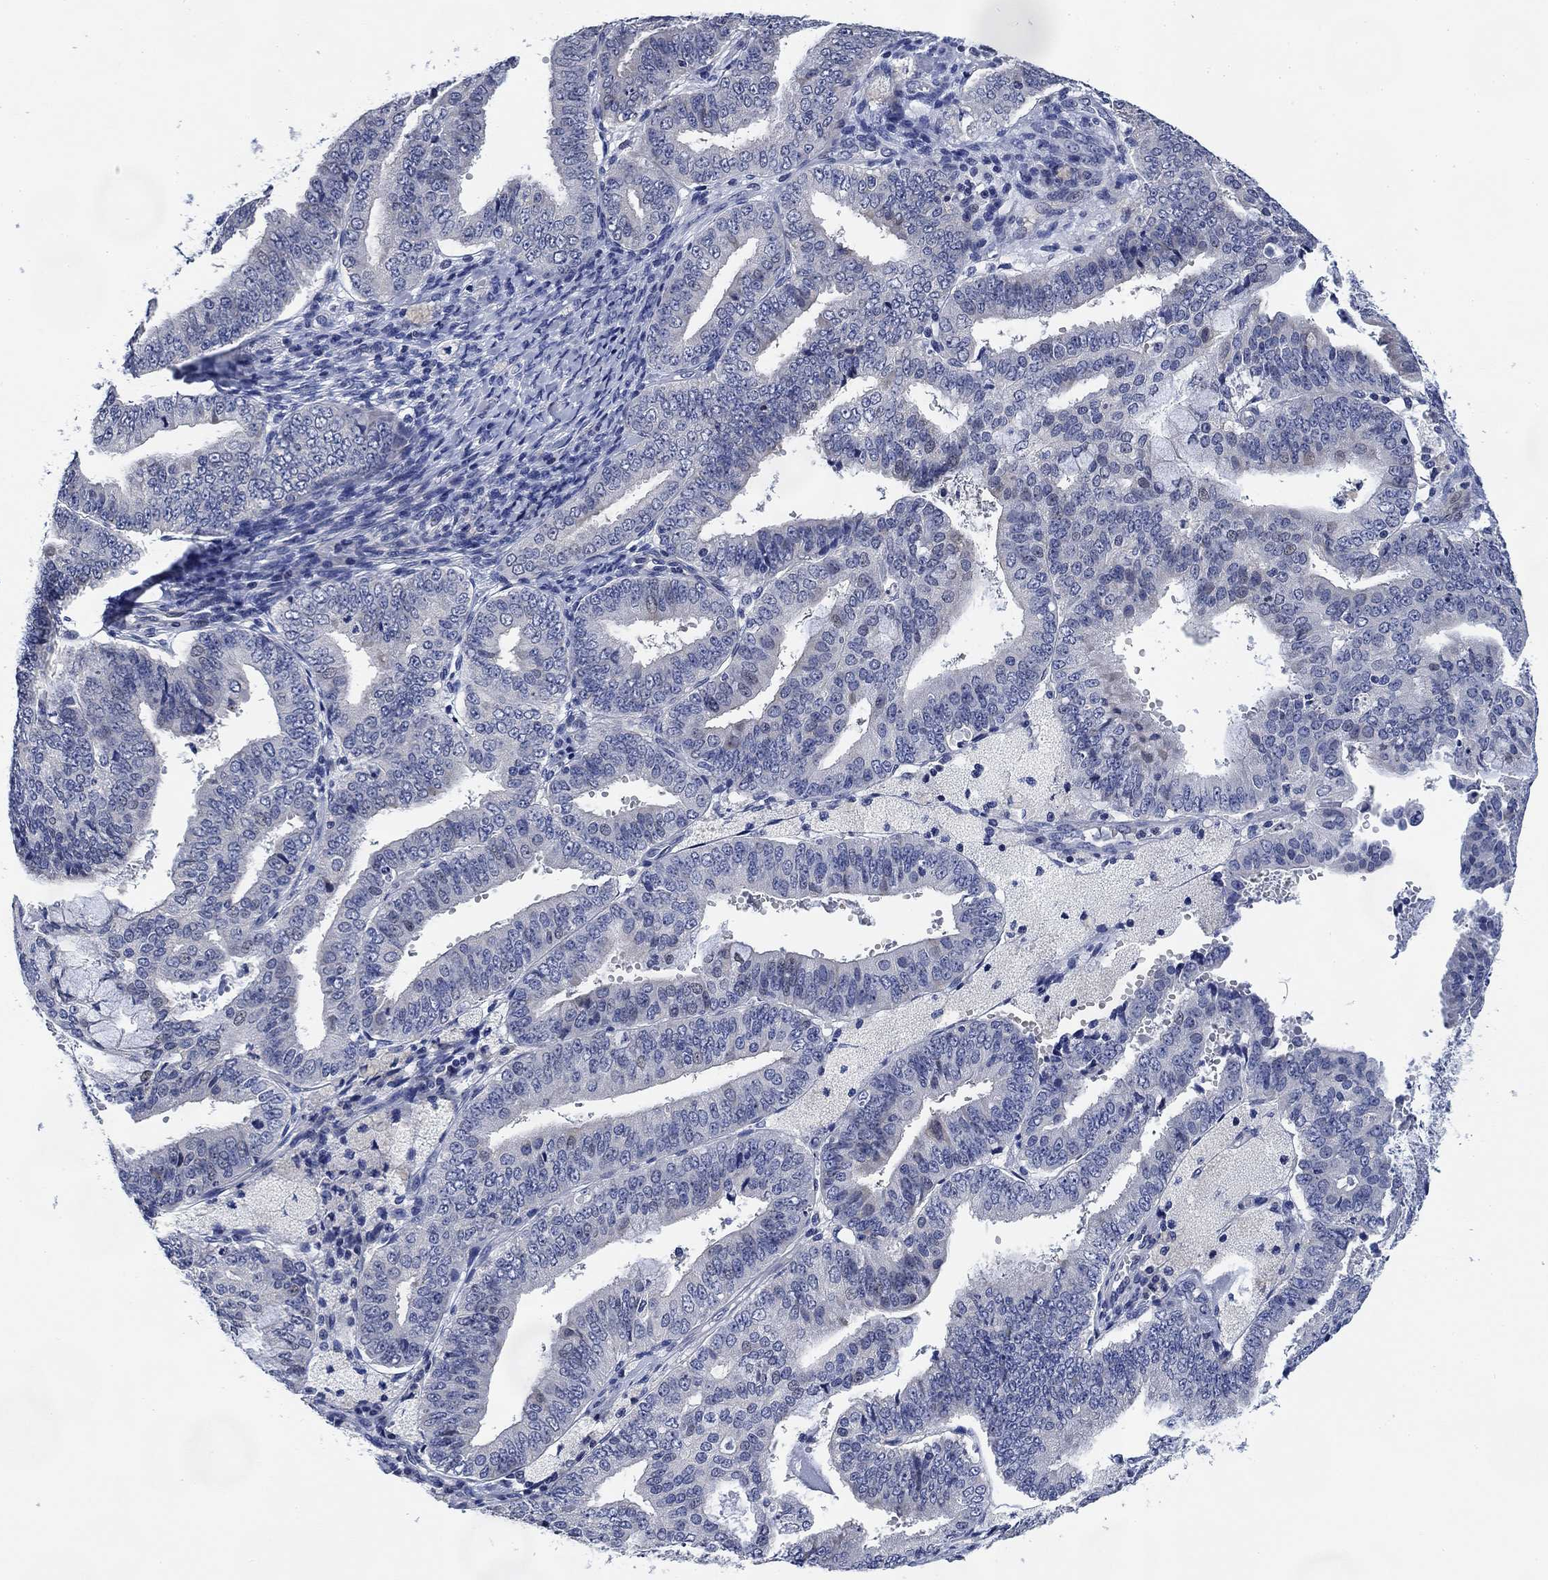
{"staining": {"intensity": "negative", "quantity": "none", "location": "none"}, "tissue": "endometrial cancer", "cell_type": "Tumor cells", "image_type": "cancer", "snomed": [{"axis": "morphology", "description": "Adenocarcinoma, NOS"}, {"axis": "topography", "description": "Endometrium"}], "caption": "Tumor cells show no significant expression in endometrial adenocarcinoma.", "gene": "DAZL", "patient": {"sex": "female", "age": 63}}